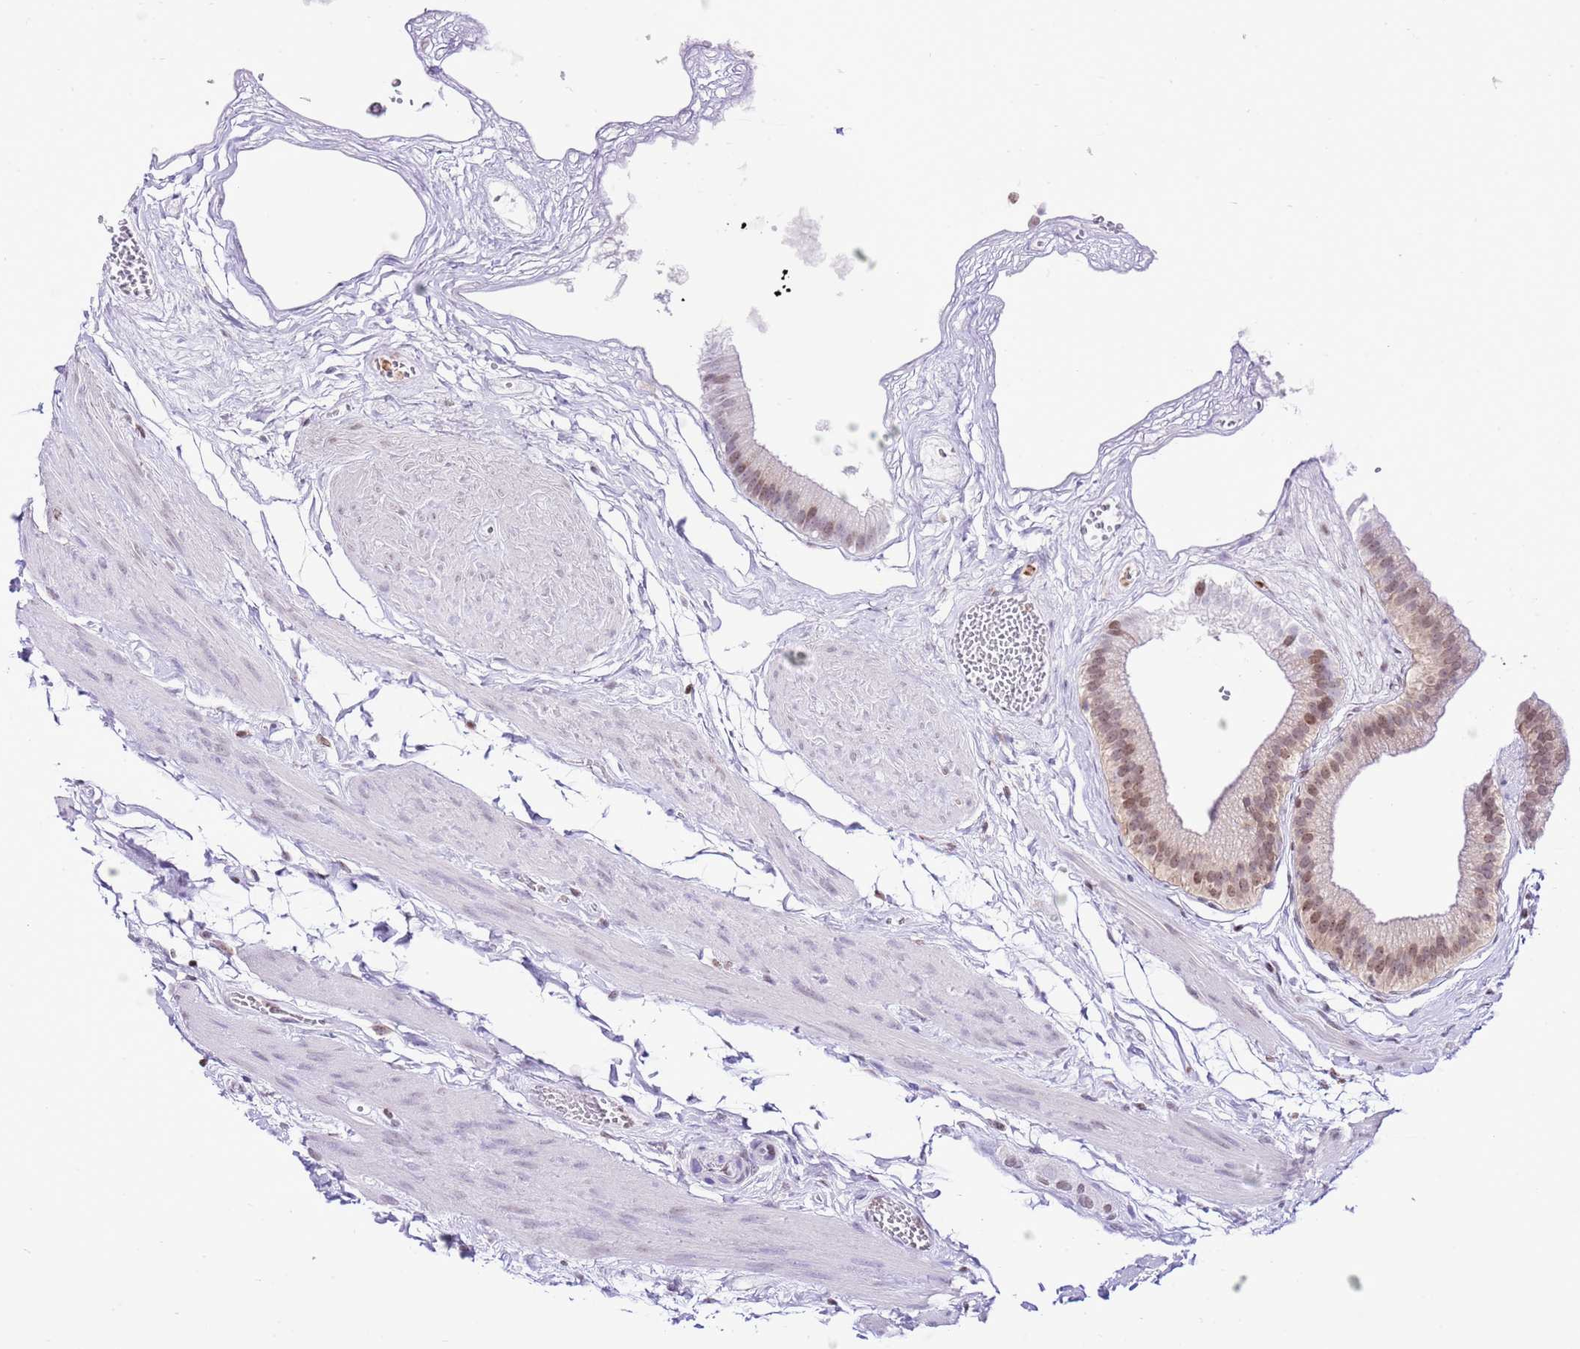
{"staining": {"intensity": "moderate", "quantity": ">75%", "location": "cytoplasmic/membranous,nuclear"}, "tissue": "gallbladder", "cell_type": "Glandular cells", "image_type": "normal", "snomed": [{"axis": "morphology", "description": "Normal tissue, NOS"}, {"axis": "topography", "description": "Gallbladder"}], "caption": "DAB (3,3'-diaminobenzidine) immunohistochemical staining of unremarkable gallbladder demonstrates moderate cytoplasmic/membranous,nuclear protein expression in approximately >75% of glandular cells.", "gene": "PRR15", "patient": {"sex": "female", "age": 54}}